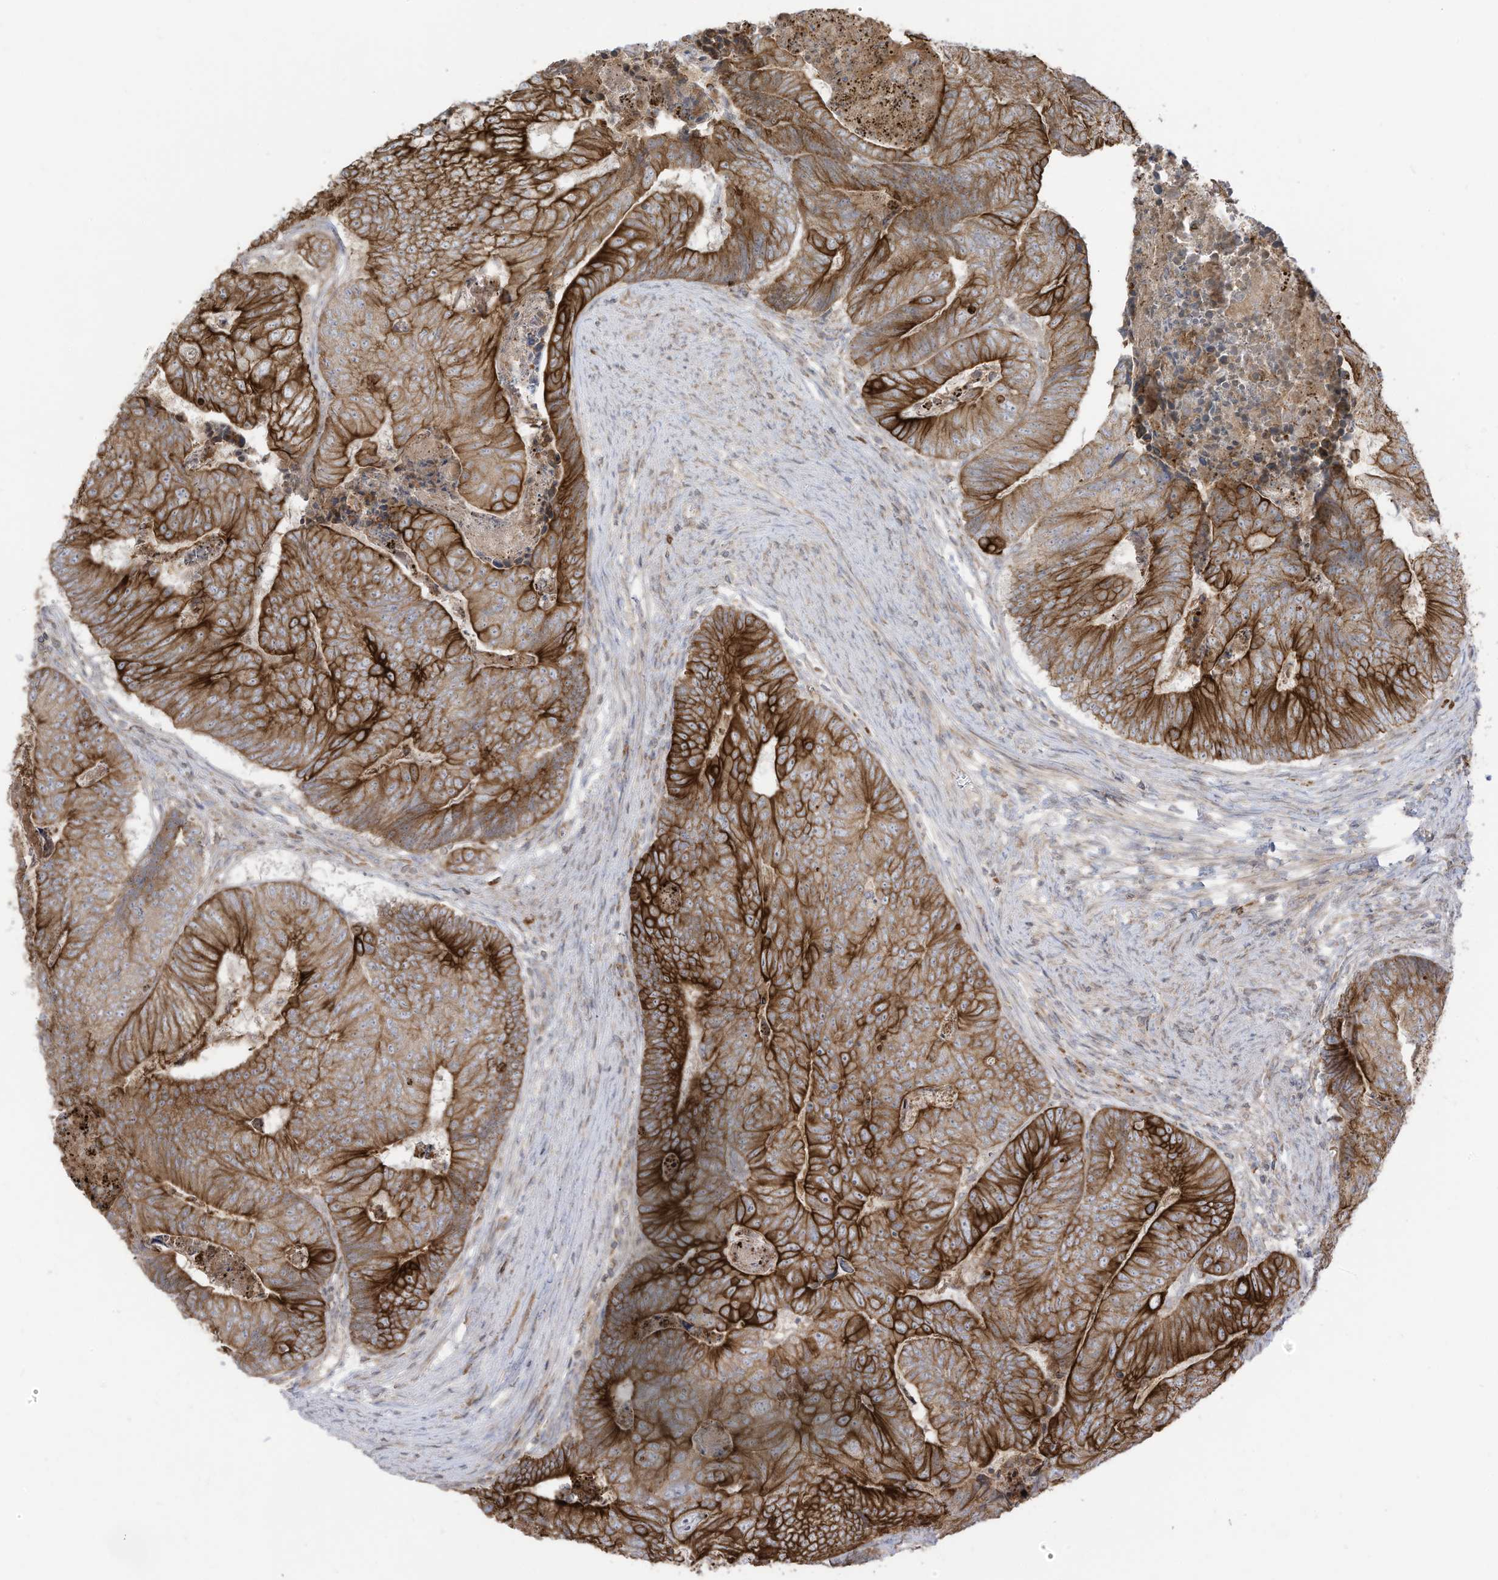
{"staining": {"intensity": "strong", "quantity": ">75%", "location": "cytoplasmic/membranous"}, "tissue": "colorectal cancer", "cell_type": "Tumor cells", "image_type": "cancer", "snomed": [{"axis": "morphology", "description": "Adenocarcinoma, NOS"}, {"axis": "topography", "description": "Colon"}], "caption": "Human colorectal cancer (adenocarcinoma) stained with a brown dye exhibits strong cytoplasmic/membranous positive staining in approximately >75% of tumor cells.", "gene": "CGAS", "patient": {"sex": "female", "age": 67}}